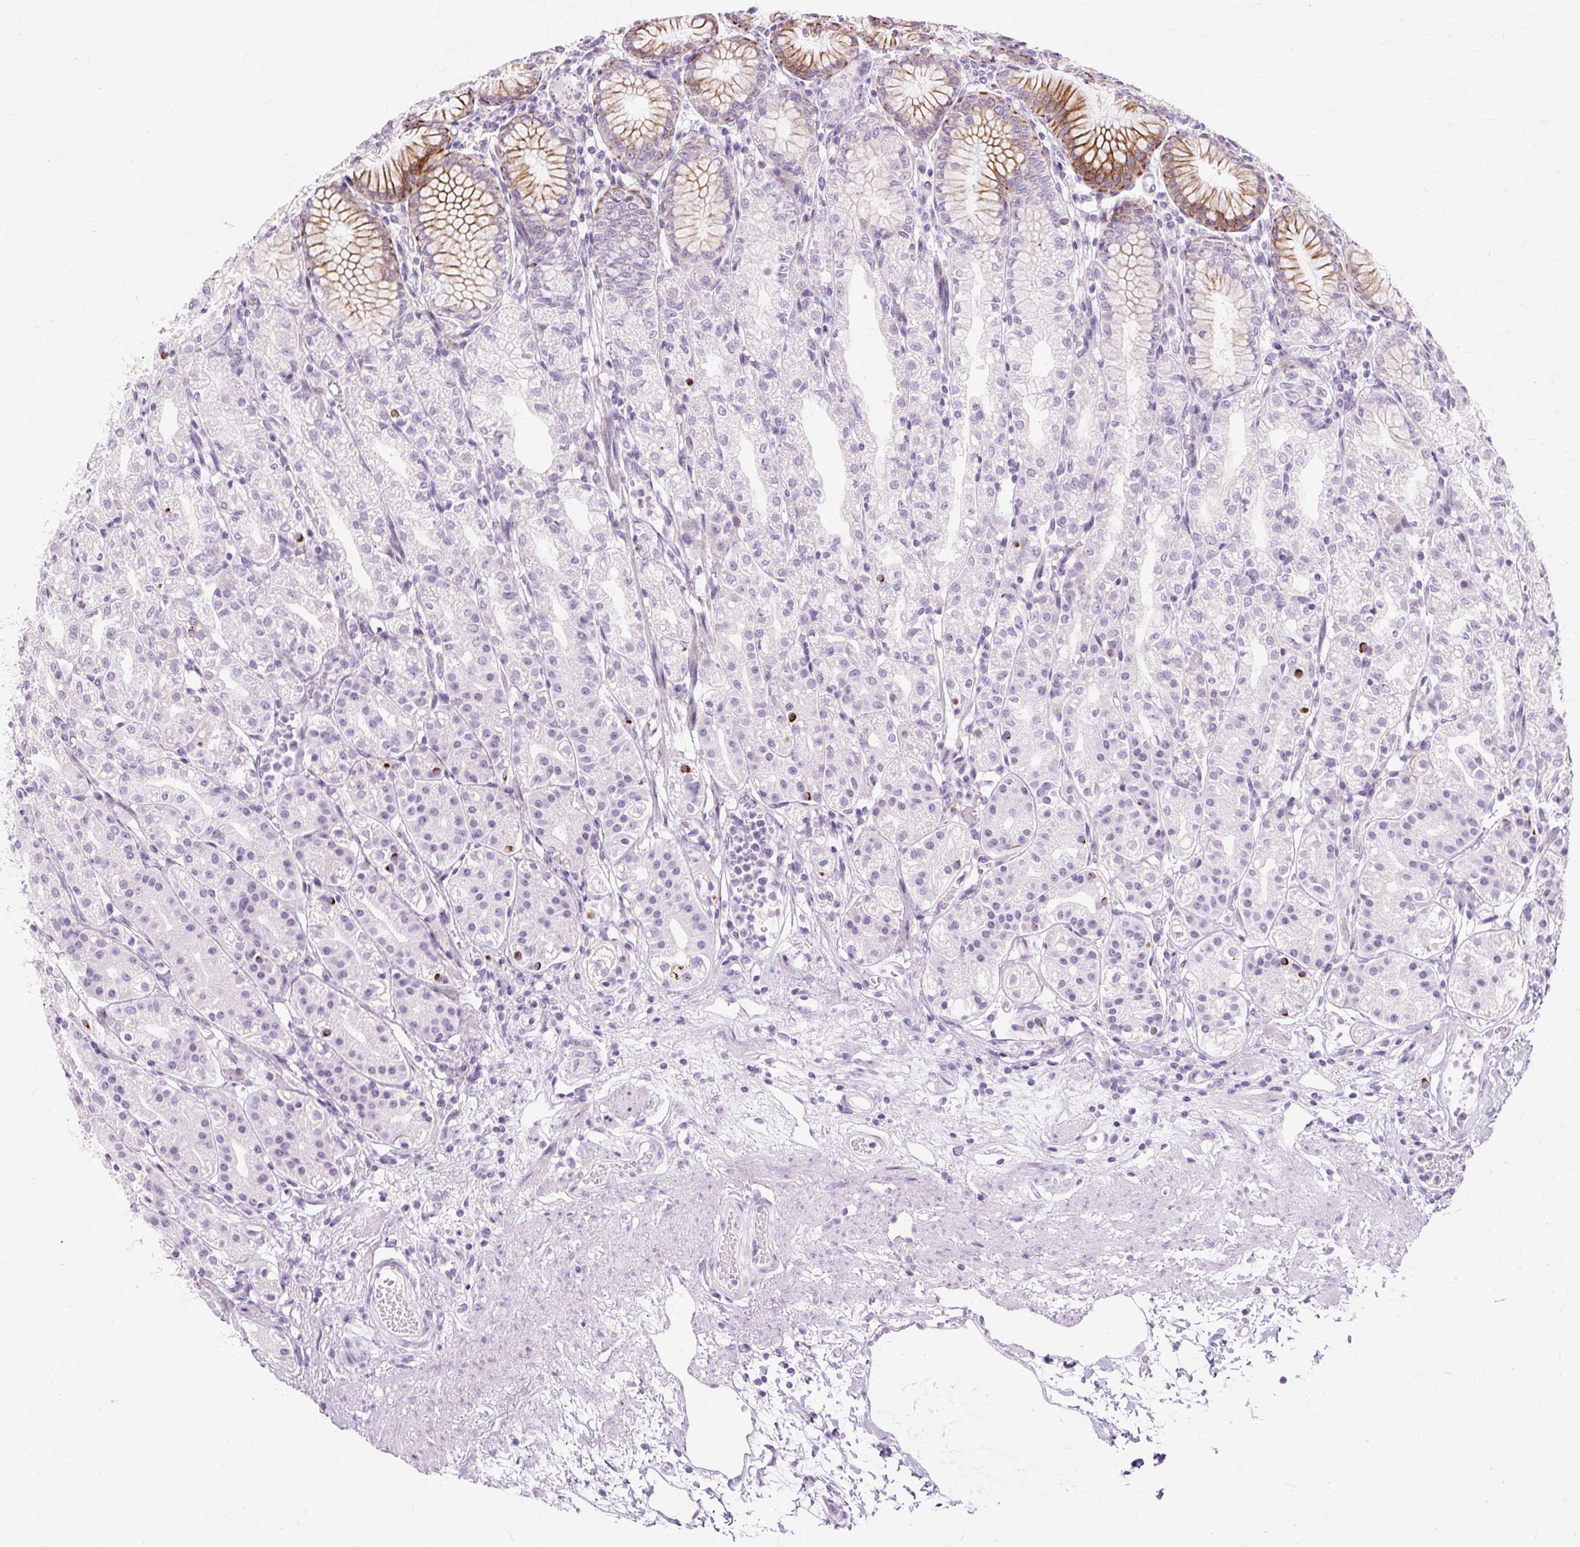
{"staining": {"intensity": "moderate", "quantity": "<25%", "location": "cytoplasmic/membranous"}, "tissue": "stomach", "cell_type": "Glandular cells", "image_type": "normal", "snomed": [{"axis": "morphology", "description": "Normal tissue, NOS"}, {"axis": "topography", "description": "Stomach"}], "caption": "Stomach stained for a protein (brown) displays moderate cytoplasmic/membranous positive expression in approximately <25% of glandular cells.", "gene": "IRX2", "patient": {"sex": "female", "age": 57}}